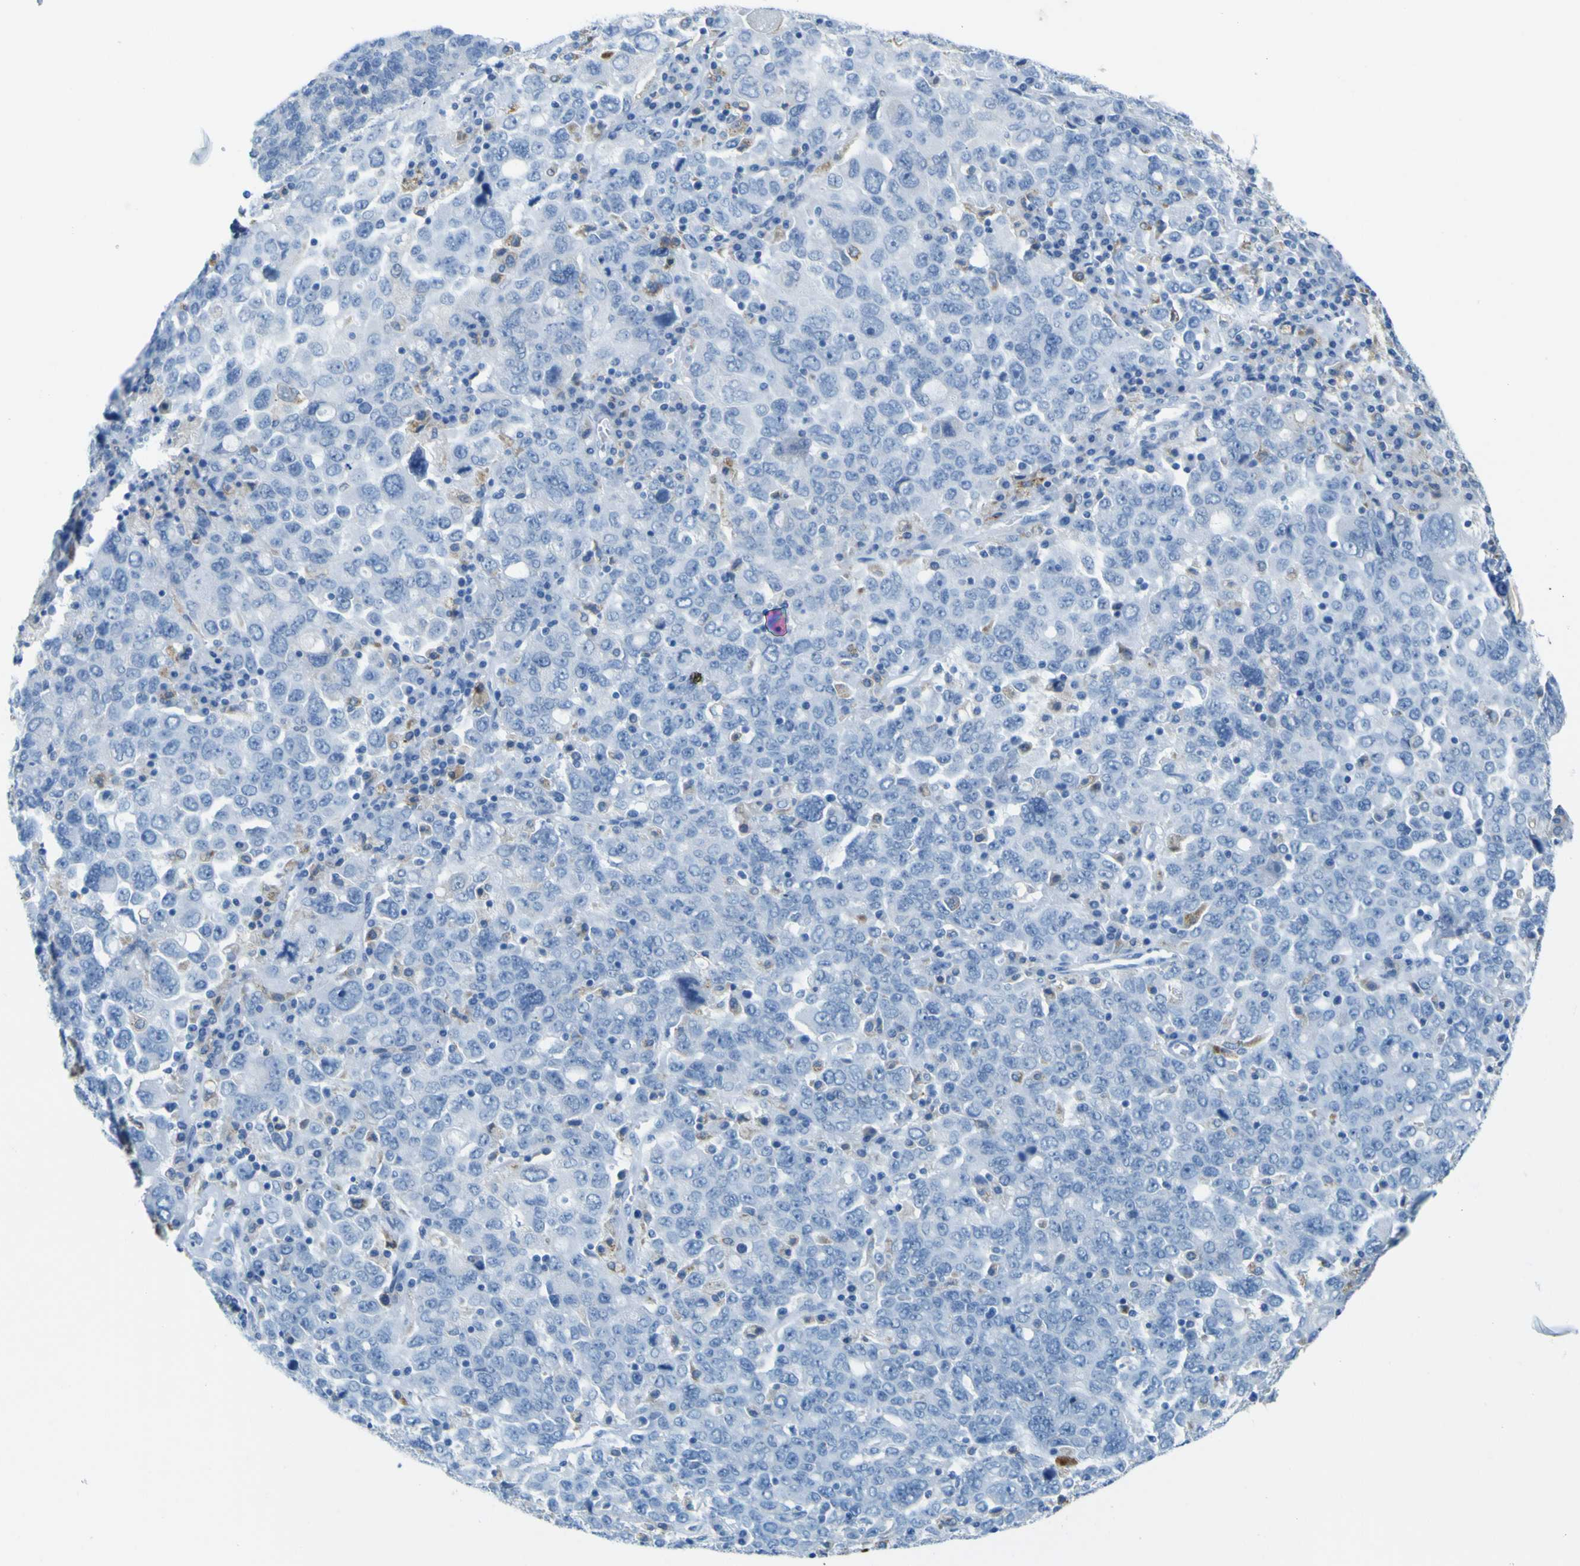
{"staining": {"intensity": "negative", "quantity": "none", "location": "none"}, "tissue": "ovarian cancer", "cell_type": "Tumor cells", "image_type": "cancer", "snomed": [{"axis": "morphology", "description": "Carcinoma, endometroid"}, {"axis": "topography", "description": "Ovary"}], "caption": "Human ovarian cancer stained for a protein using immunohistochemistry (IHC) demonstrates no positivity in tumor cells.", "gene": "ACSL1", "patient": {"sex": "female", "age": 62}}